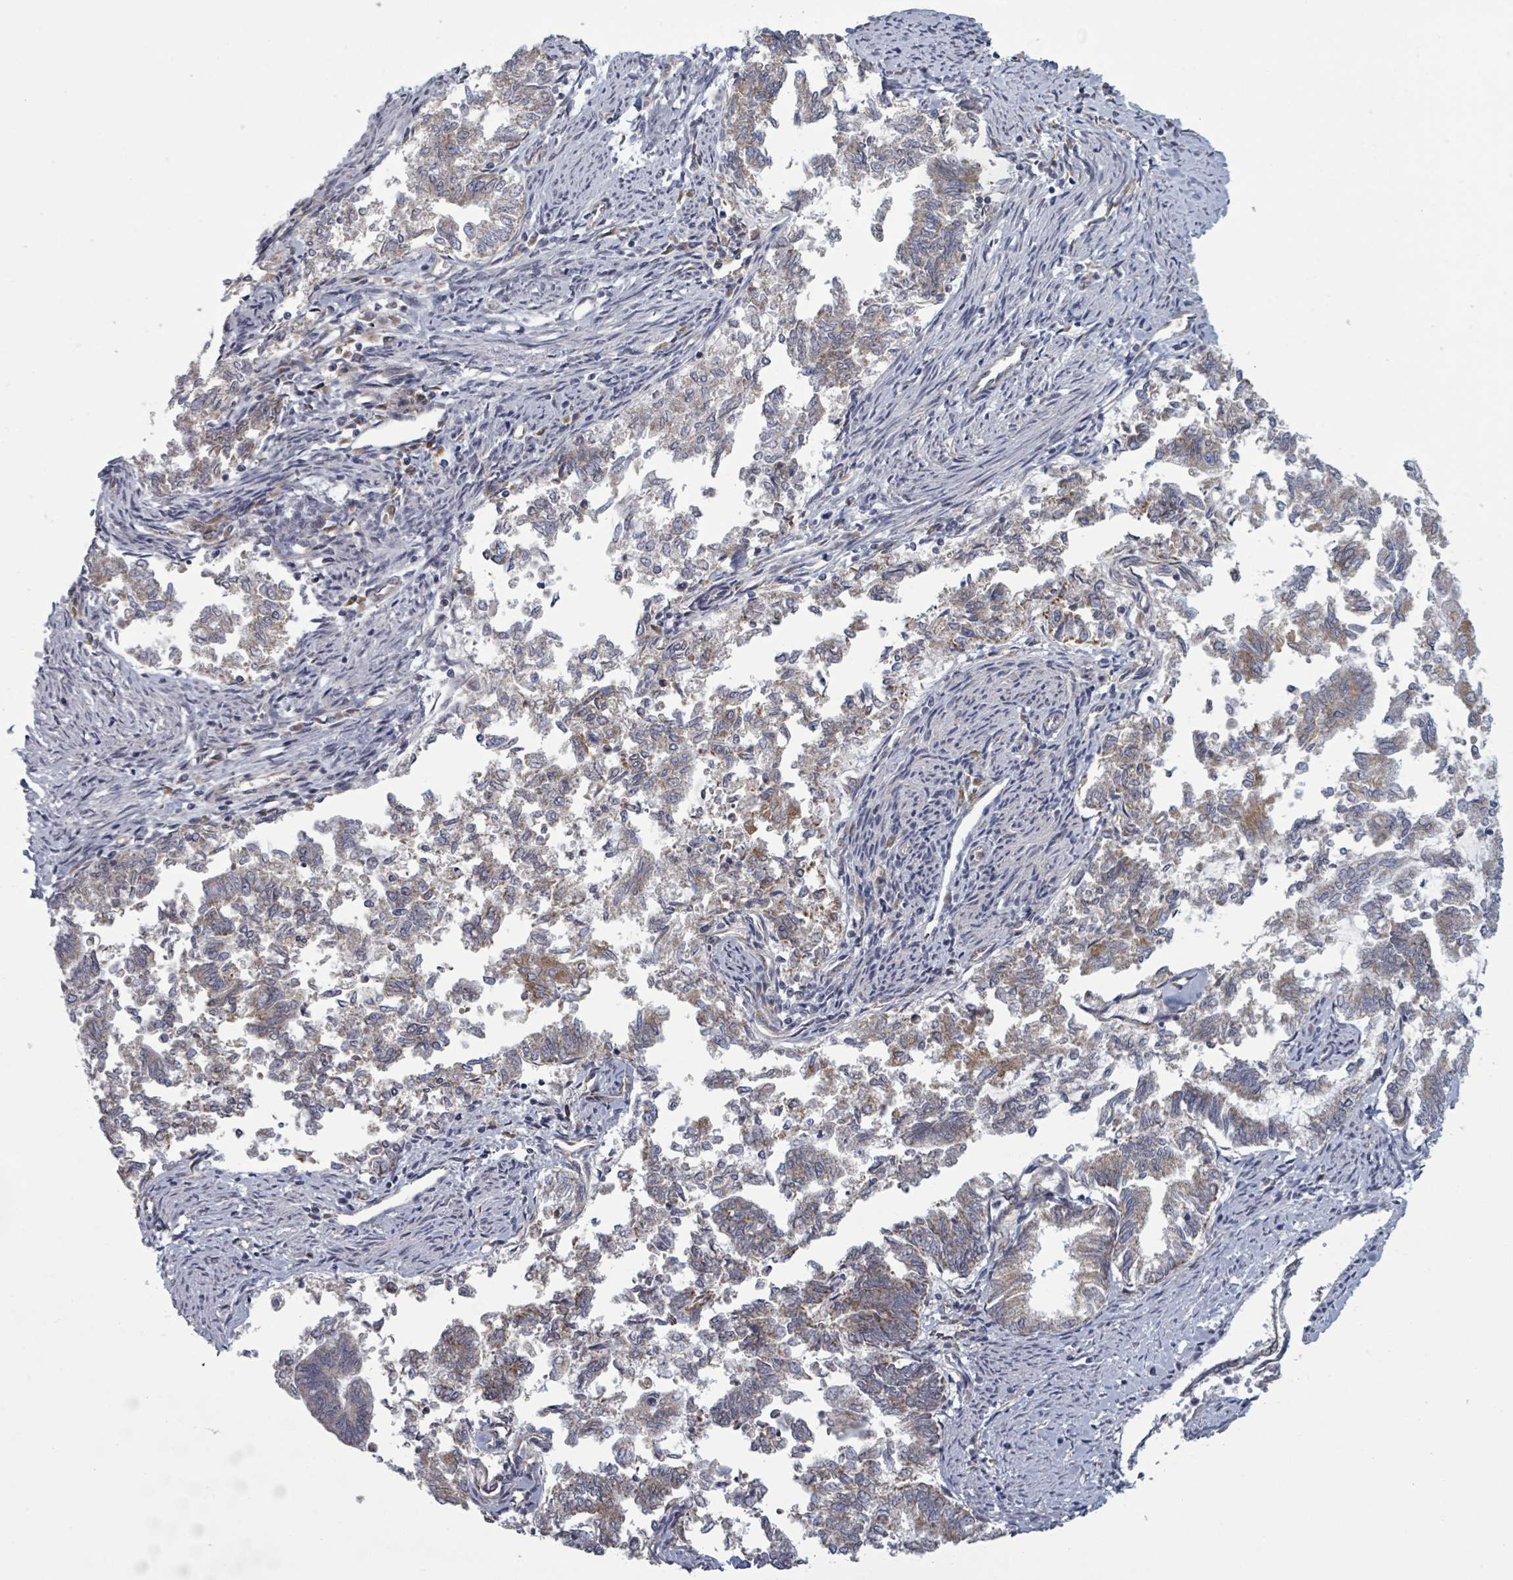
{"staining": {"intensity": "weak", "quantity": "<25%", "location": "cytoplasmic/membranous"}, "tissue": "endometrial cancer", "cell_type": "Tumor cells", "image_type": "cancer", "snomed": [{"axis": "morphology", "description": "Adenocarcinoma, NOS"}, {"axis": "topography", "description": "Endometrium"}], "caption": "Micrograph shows no significant protein positivity in tumor cells of endometrial adenocarcinoma. (Immunohistochemistry, brightfield microscopy, high magnification).", "gene": "FKBP1A", "patient": {"sex": "female", "age": 79}}